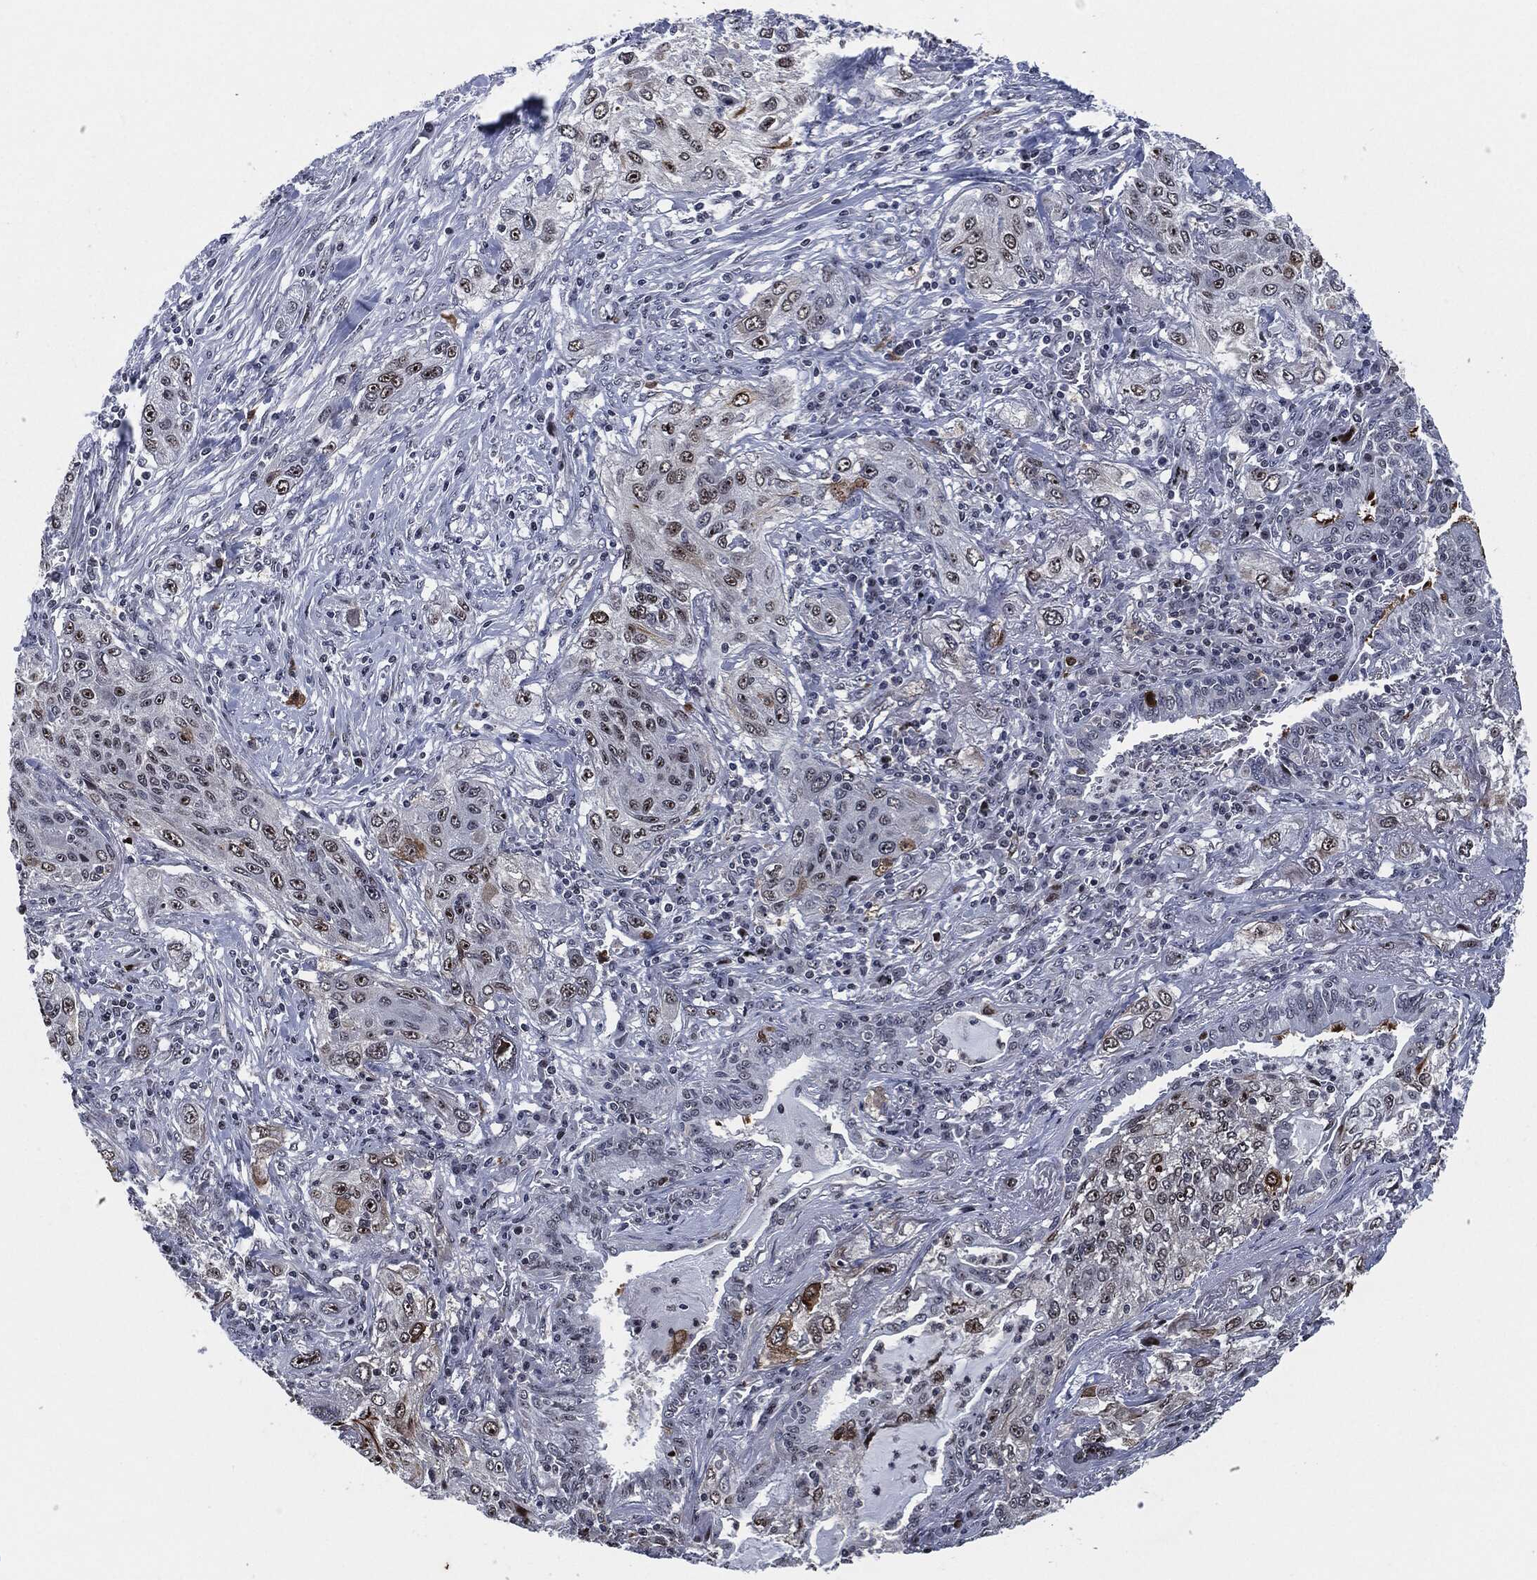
{"staining": {"intensity": "strong", "quantity": "<25%", "location": "cytoplasmic/membranous"}, "tissue": "lung cancer", "cell_type": "Tumor cells", "image_type": "cancer", "snomed": [{"axis": "morphology", "description": "Squamous cell carcinoma, NOS"}, {"axis": "topography", "description": "Lung"}], "caption": "Immunohistochemical staining of lung squamous cell carcinoma shows strong cytoplasmic/membranous protein expression in approximately <25% of tumor cells. (DAB = brown stain, brightfield microscopy at high magnification).", "gene": "AKT2", "patient": {"sex": "female", "age": 69}}